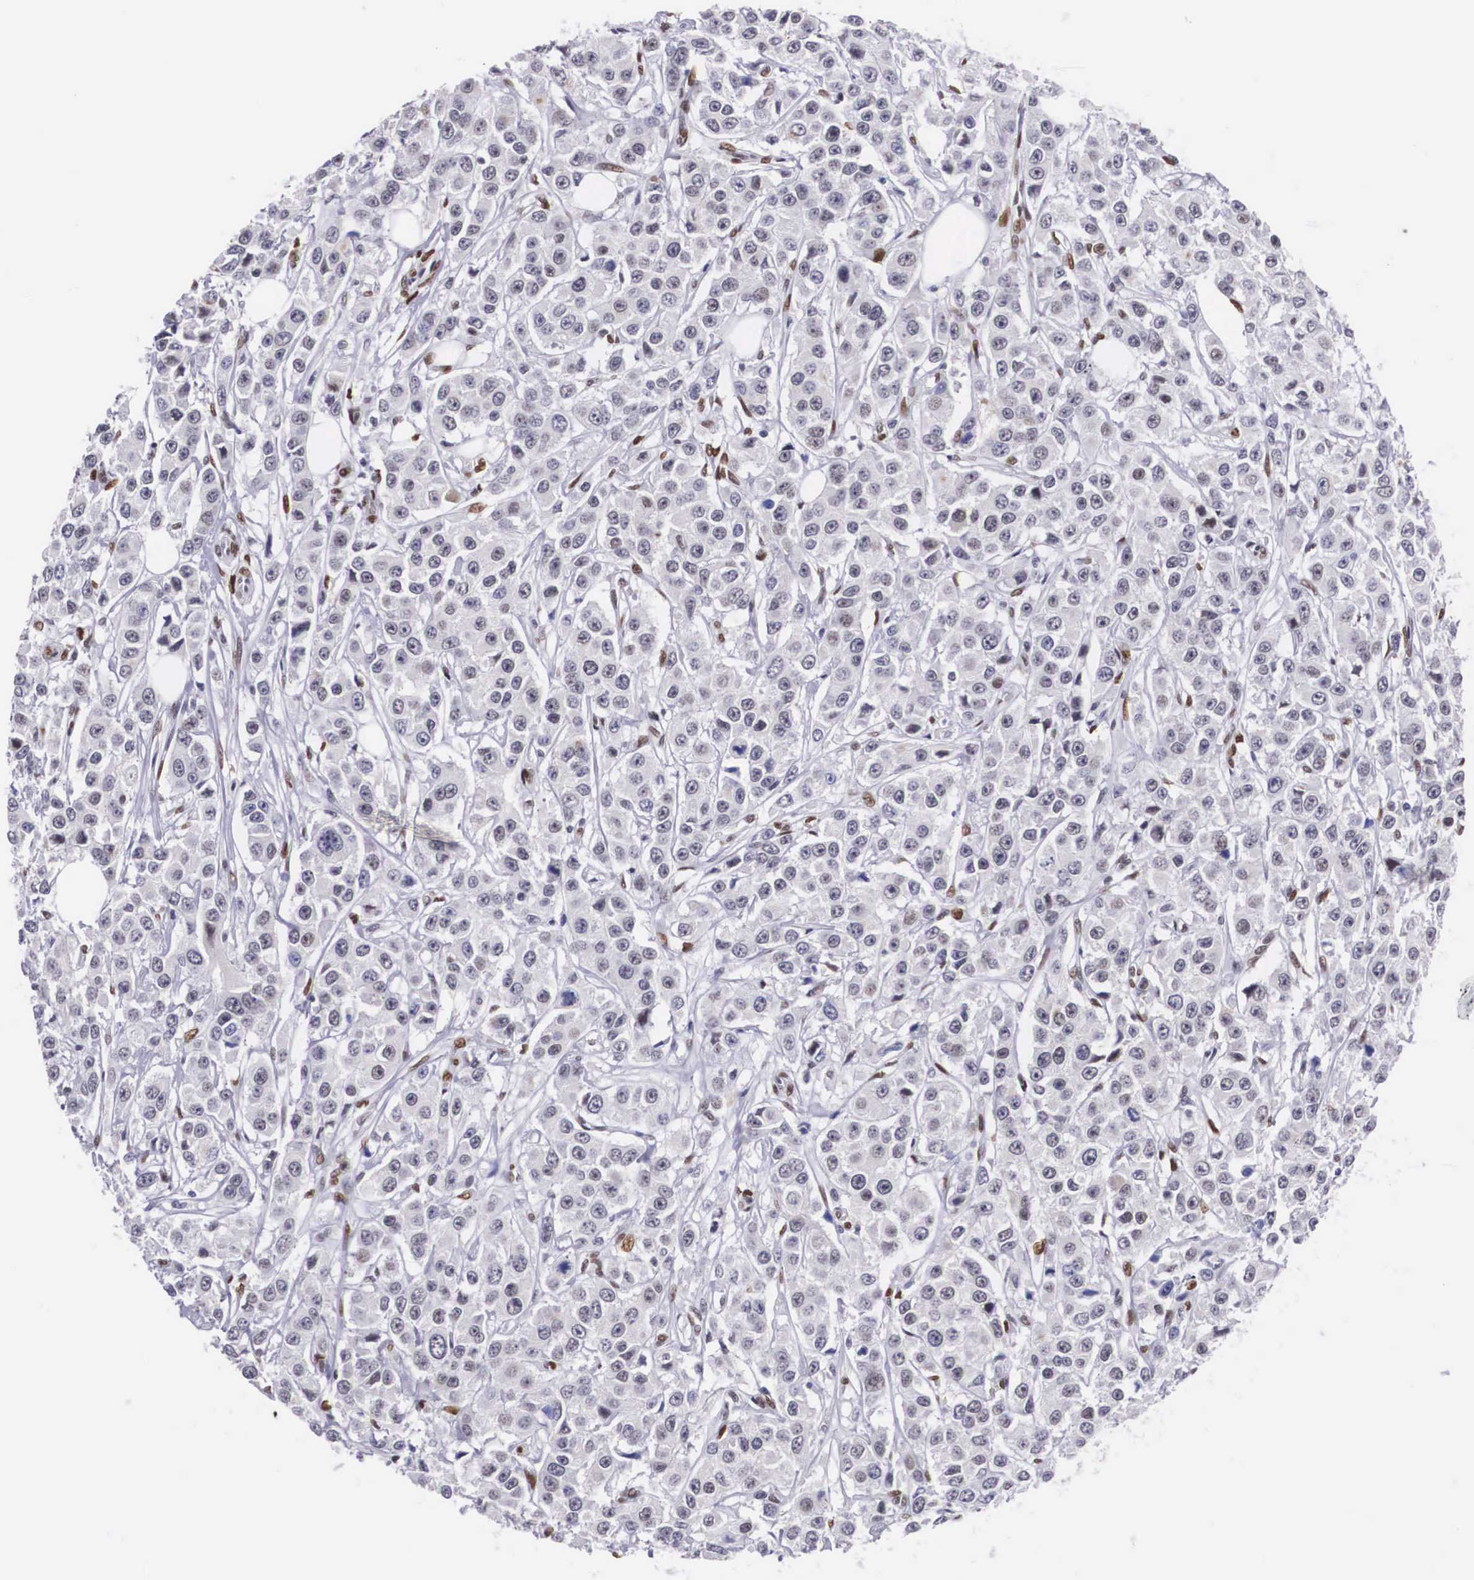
{"staining": {"intensity": "weak", "quantity": "25%-75%", "location": "nuclear"}, "tissue": "breast cancer", "cell_type": "Tumor cells", "image_type": "cancer", "snomed": [{"axis": "morphology", "description": "Duct carcinoma"}, {"axis": "topography", "description": "Breast"}], "caption": "Breast cancer stained for a protein (brown) demonstrates weak nuclear positive expression in approximately 25%-75% of tumor cells.", "gene": "KHDRBS3", "patient": {"sex": "female", "age": 58}}